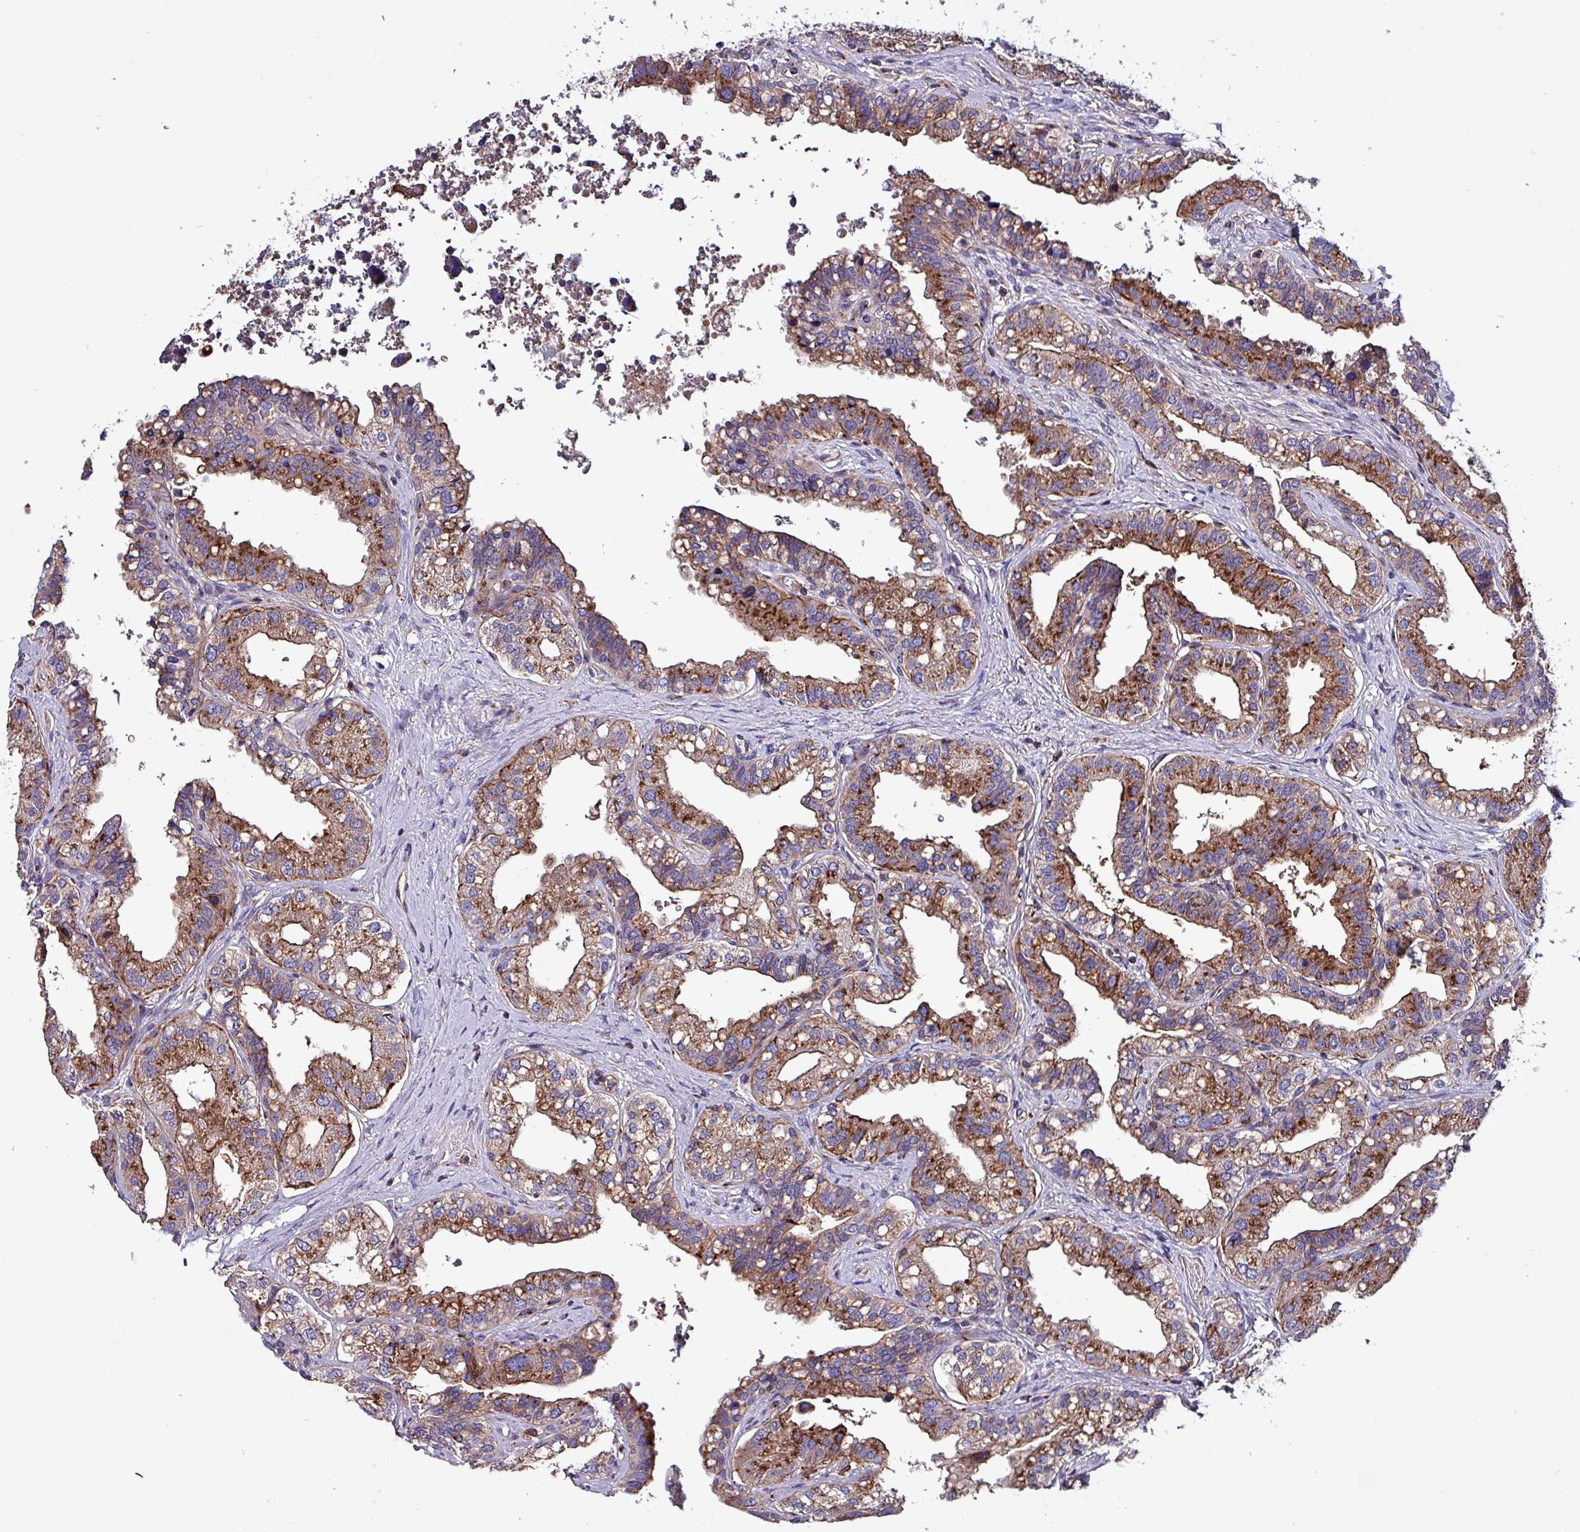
{"staining": {"intensity": "strong", "quantity": "25%-75%", "location": "cytoplasmic/membranous"}, "tissue": "seminal vesicle", "cell_type": "Glandular cells", "image_type": "normal", "snomed": [{"axis": "morphology", "description": "Normal tissue, NOS"}, {"axis": "topography", "description": "Seminal veicle"}, {"axis": "topography", "description": "Peripheral nerve tissue"}], "caption": "Glandular cells reveal high levels of strong cytoplasmic/membranous staining in approximately 25%-75% of cells in benign human seminal vesicle. The staining was performed using DAB to visualize the protein expression in brown, while the nuclei were stained in blue with hematoxylin (Magnification: 20x).", "gene": "VAMP4", "patient": {"sex": "male", "age": 60}}